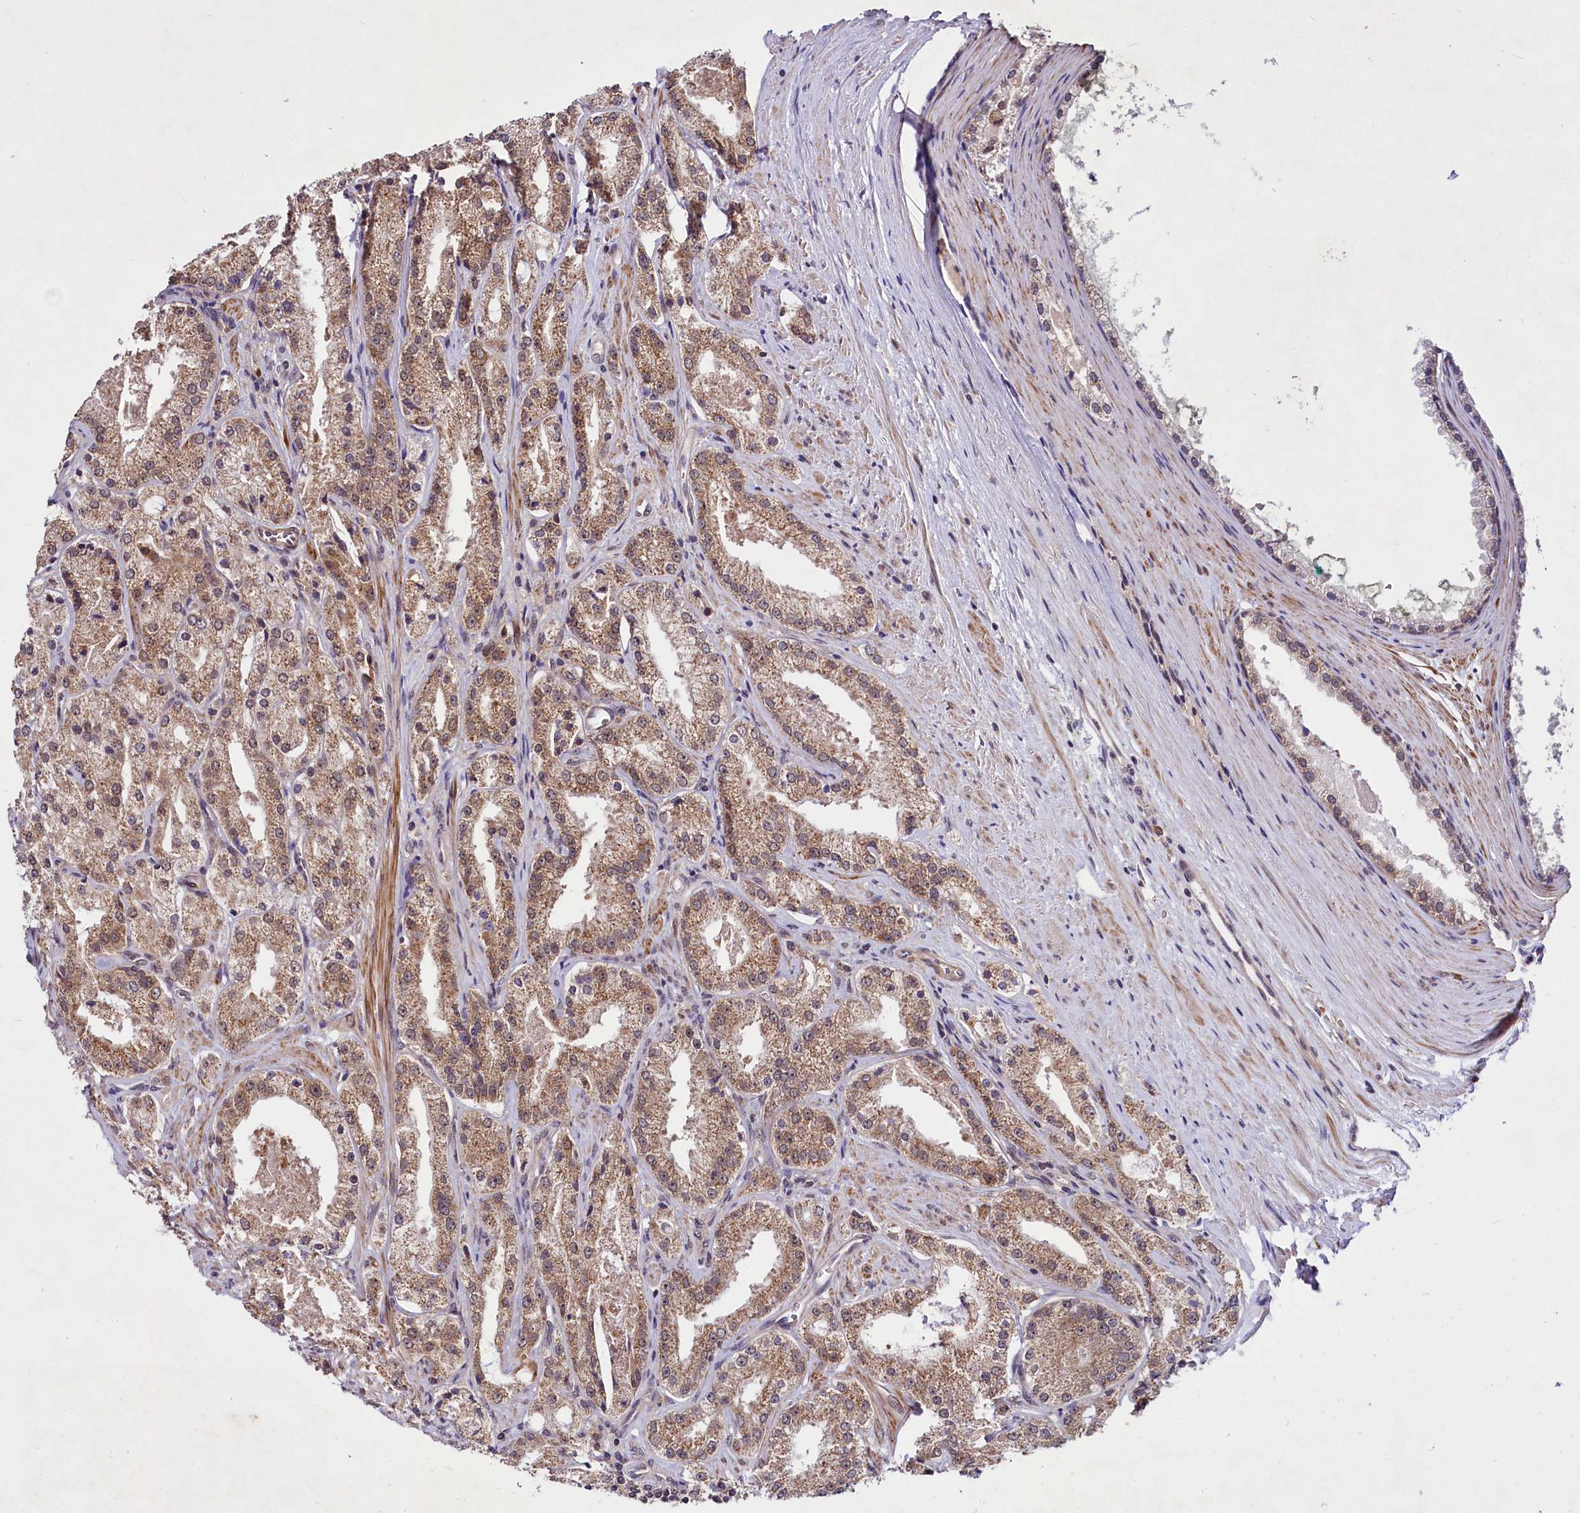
{"staining": {"intensity": "moderate", "quantity": ">75%", "location": "cytoplasmic/membranous,nuclear"}, "tissue": "prostate cancer", "cell_type": "Tumor cells", "image_type": "cancer", "snomed": [{"axis": "morphology", "description": "Adenocarcinoma, Low grade"}, {"axis": "topography", "description": "Prostate"}], "caption": "Prostate cancer (low-grade adenocarcinoma) stained for a protein shows moderate cytoplasmic/membranous and nuclear positivity in tumor cells.", "gene": "UBE3A", "patient": {"sex": "male", "age": 69}}